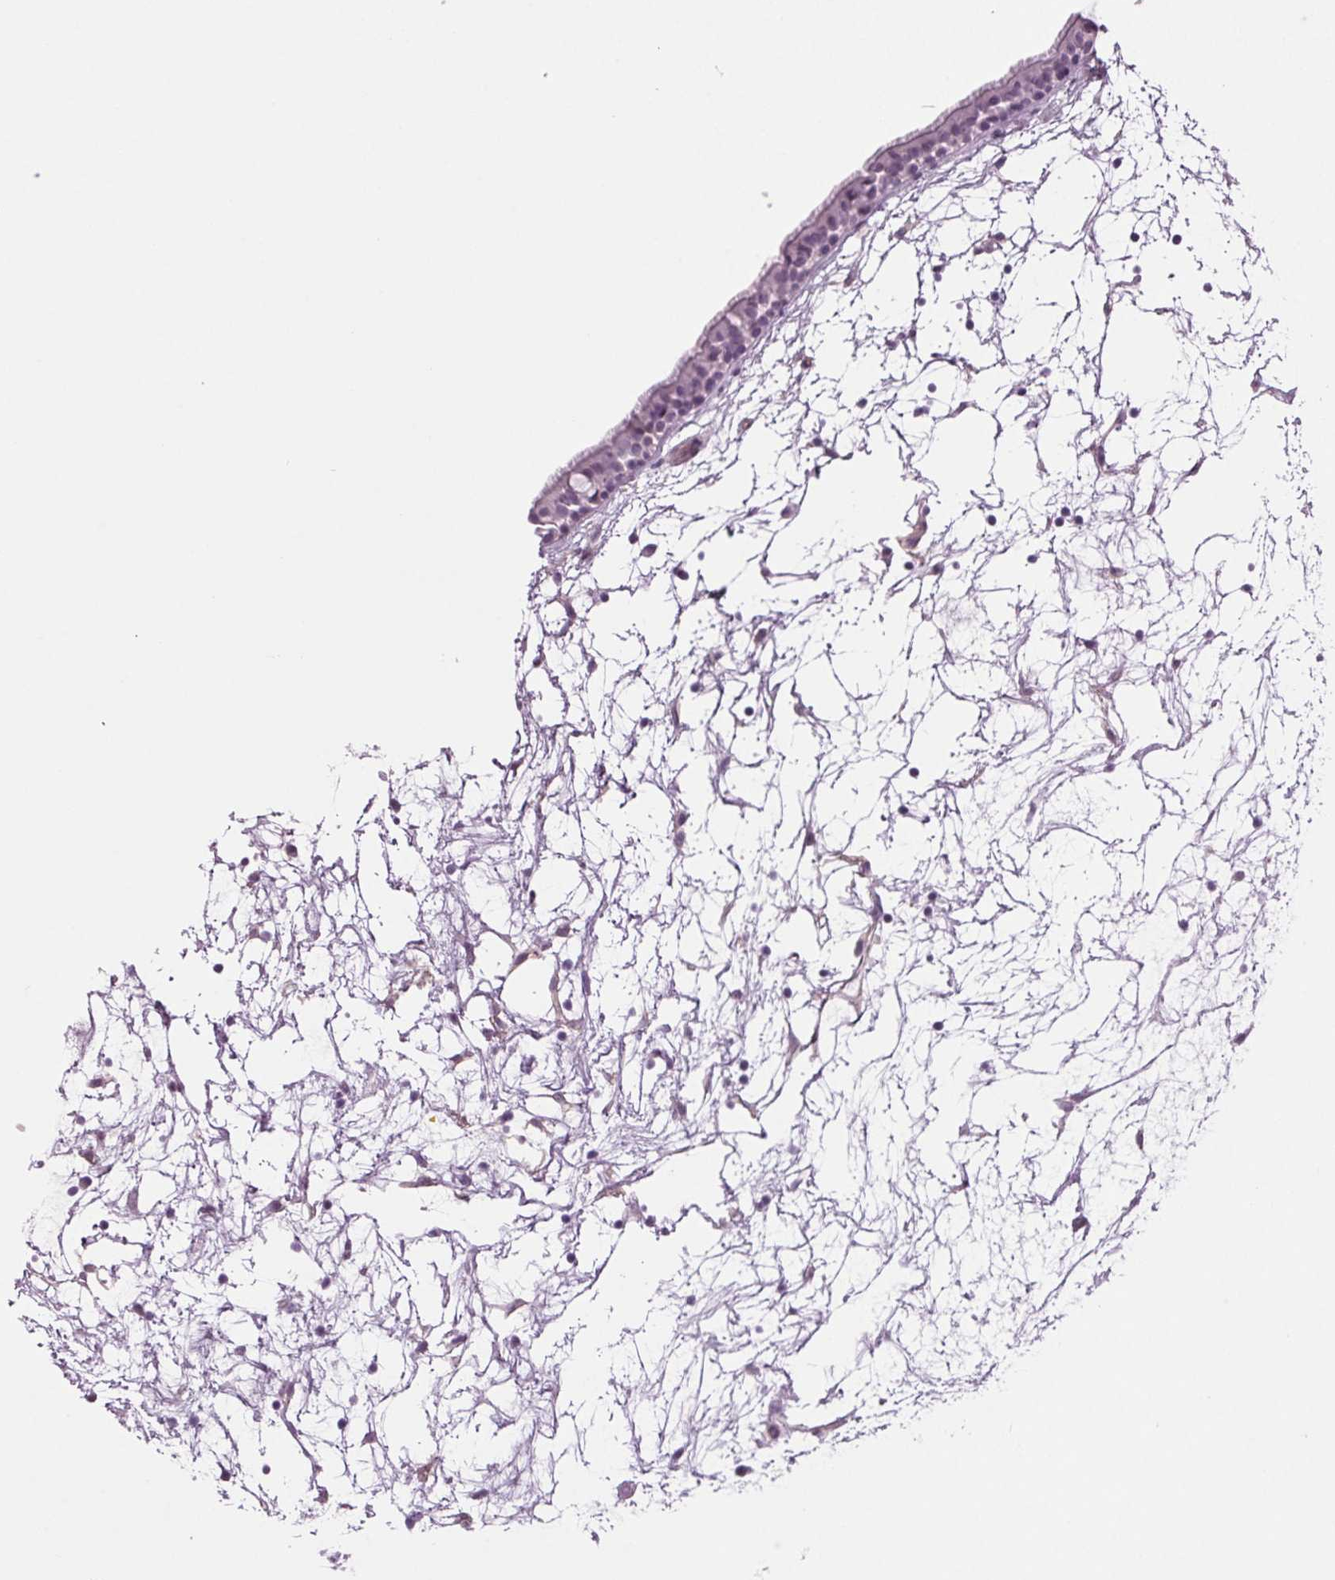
{"staining": {"intensity": "negative", "quantity": "none", "location": "none"}, "tissue": "nasopharynx", "cell_type": "Respiratory epithelial cells", "image_type": "normal", "snomed": [{"axis": "morphology", "description": "Normal tissue, NOS"}, {"axis": "topography", "description": "Nasopharynx"}], "caption": "This is an IHC histopathology image of normal human nasopharynx. There is no positivity in respiratory epithelial cells.", "gene": "BHLHE22", "patient": {"sex": "male", "age": 68}}